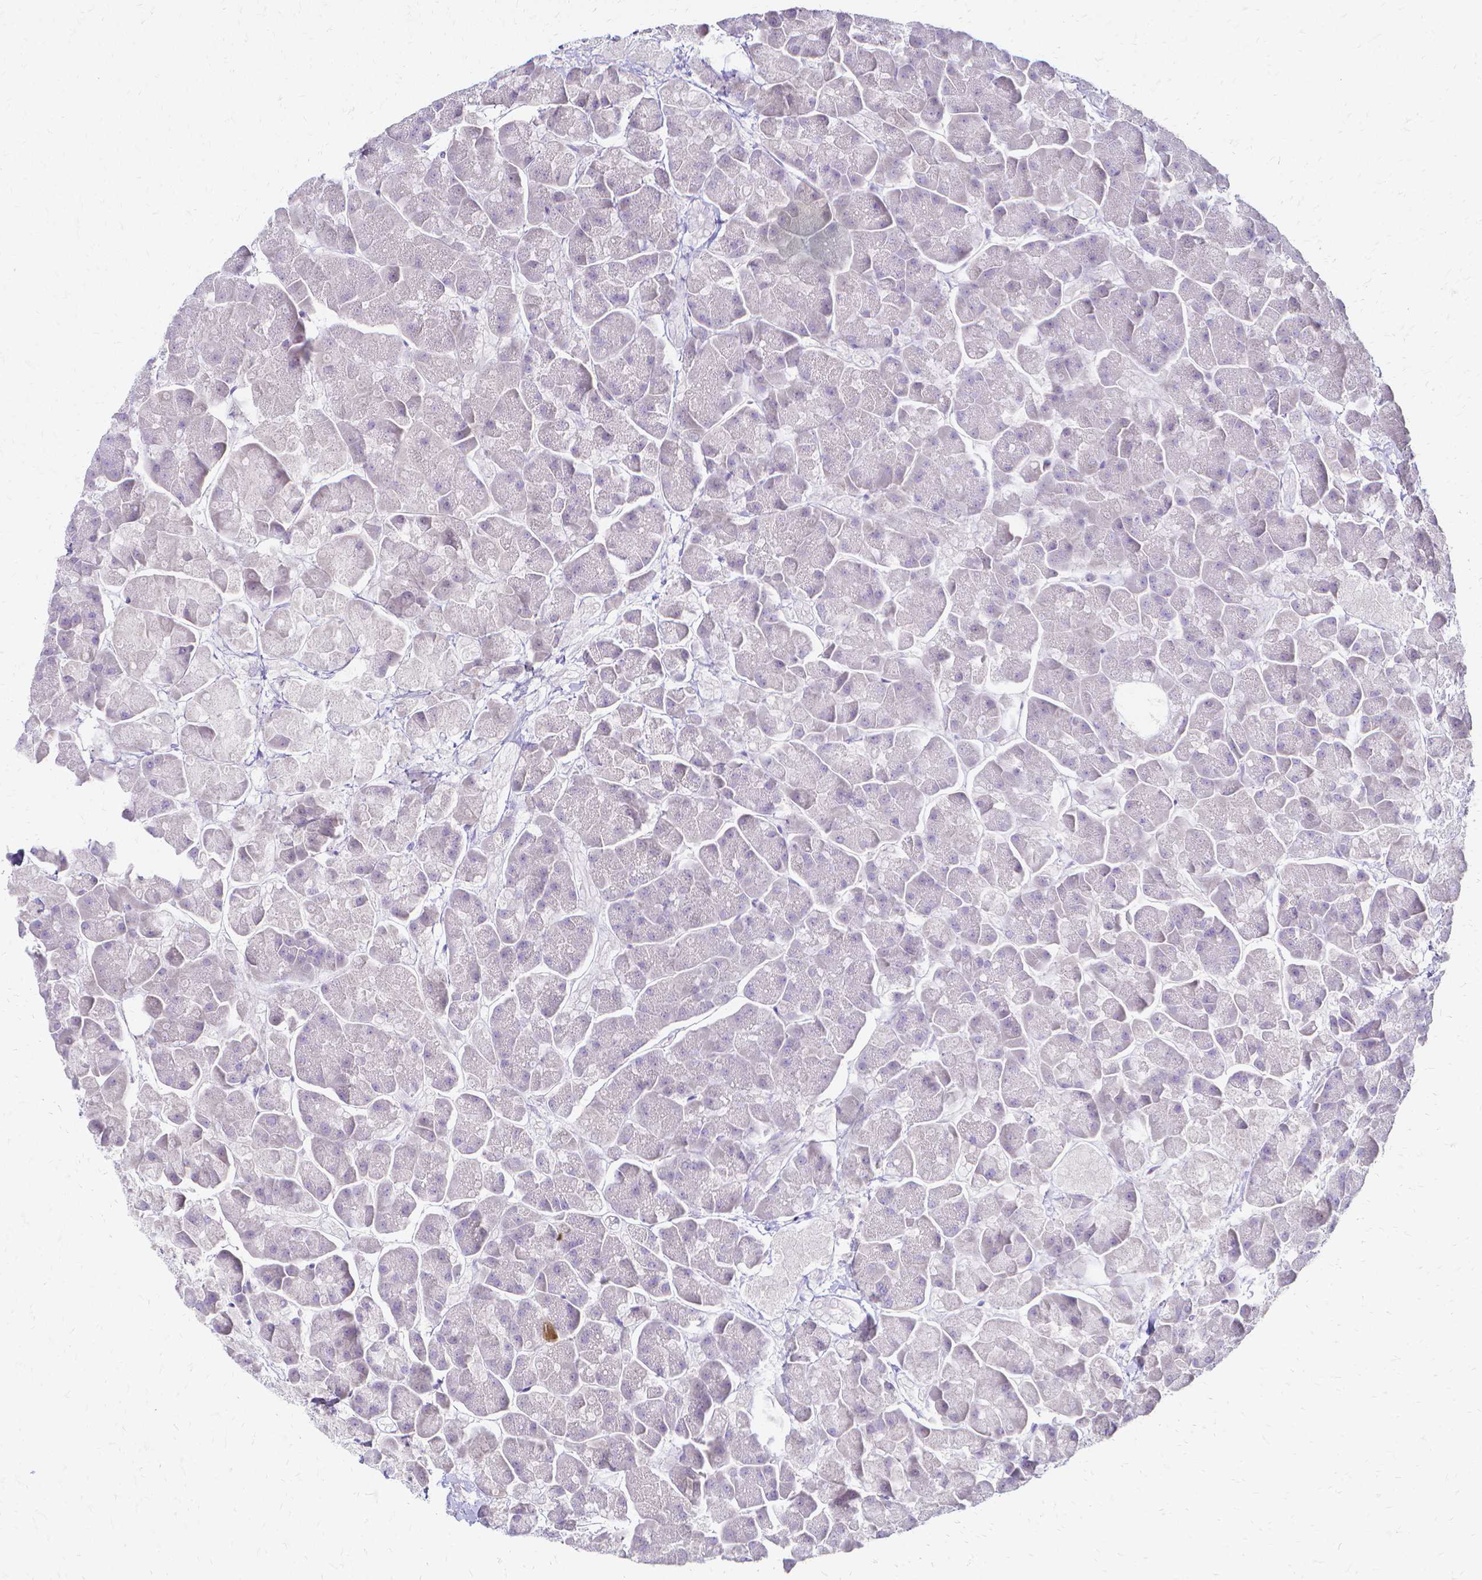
{"staining": {"intensity": "negative", "quantity": "none", "location": "none"}, "tissue": "pancreas", "cell_type": "Exocrine glandular cells", "image_type": "normal", "snomed": [{"axis": "morphology", "description": "Normal tissue, NOS"}, {"axis": "topography", "description": "Pancreas"}, {"axis": "topography", "description": "Peripheral nerve tissue"}], "caption": "IHC of benign pancreas demonstrates no expression in exocrine glandular cells.", "gene": "CCNB1", "patient": {"sex": "male", "age": 54}}